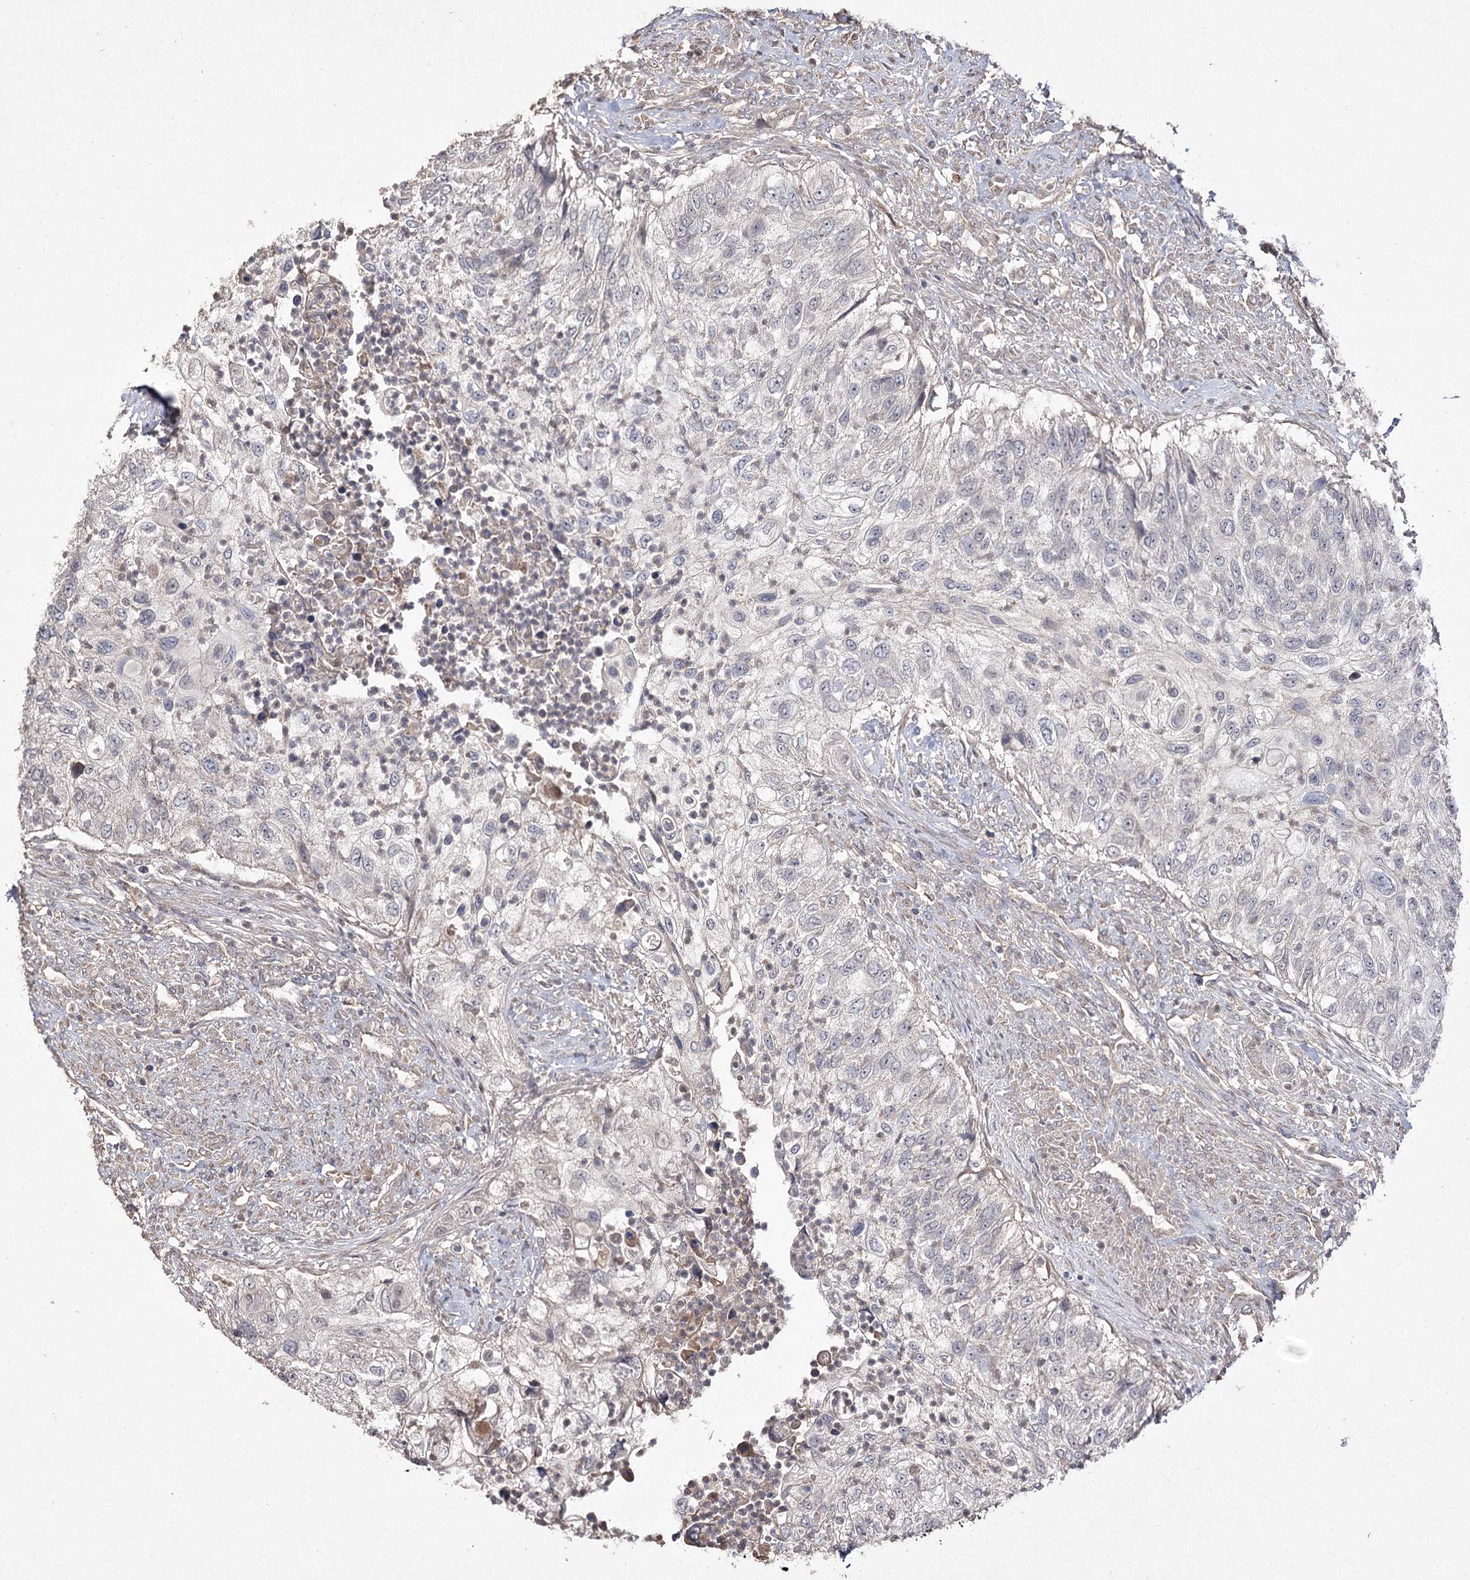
{"staining": {"intensity": "negative", "quantity": "none", "location": "none"}, "tissue": "urothelial cancer", "cell_type": "Tumor cells", "image_type": "cancer", "snomed": [{"axis": "morphology", "description": "Urothelial carcinoma, High grade"}, {"axis": "topography", "description": "Urinary bladder"}], "caption": "This is an immunohistochemistry micrograph of human urothelial cancer. There is no expression in tumor cells.", "gene": "FANCL", "patient": {"sex": "female", "age": 60}}